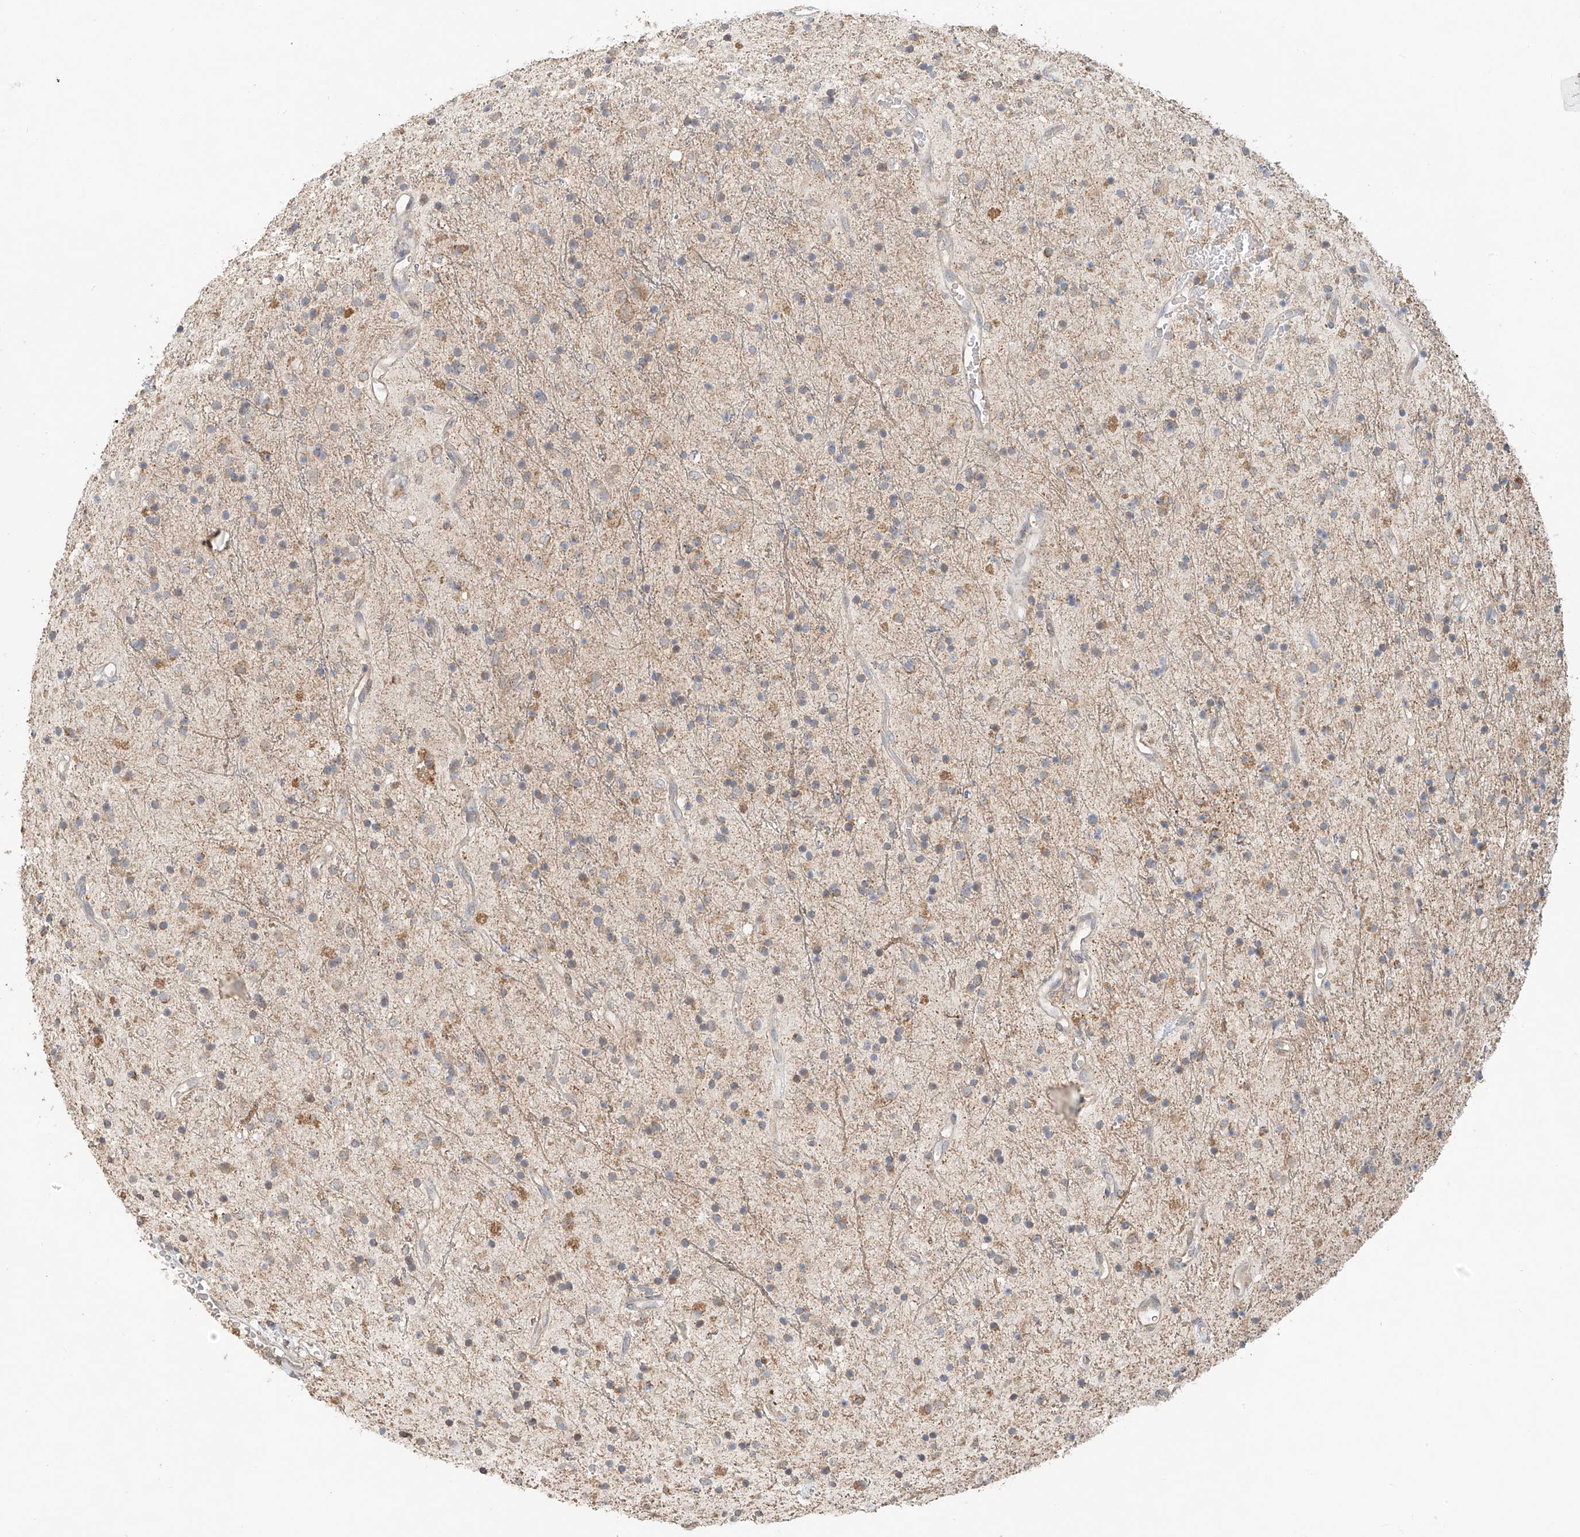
{"staining": {"intensity": "weak", "quantity": "<25%", "location": "cytoplasmic/membranous"}, "tissue": "glioma", "cell_type": "Tumor cells", "image_type": "cancer", "snomed": [{"axis": "morphology", "description": "Glioma, malignant, High grade"}, {"axis": "topography", "description": "Brain"}], "caption": "Tumor cells show no significant positivity in malignant high-grade glioma.", "gene": "TMEM61", "patient": {"sex": "male", "age": 34}}